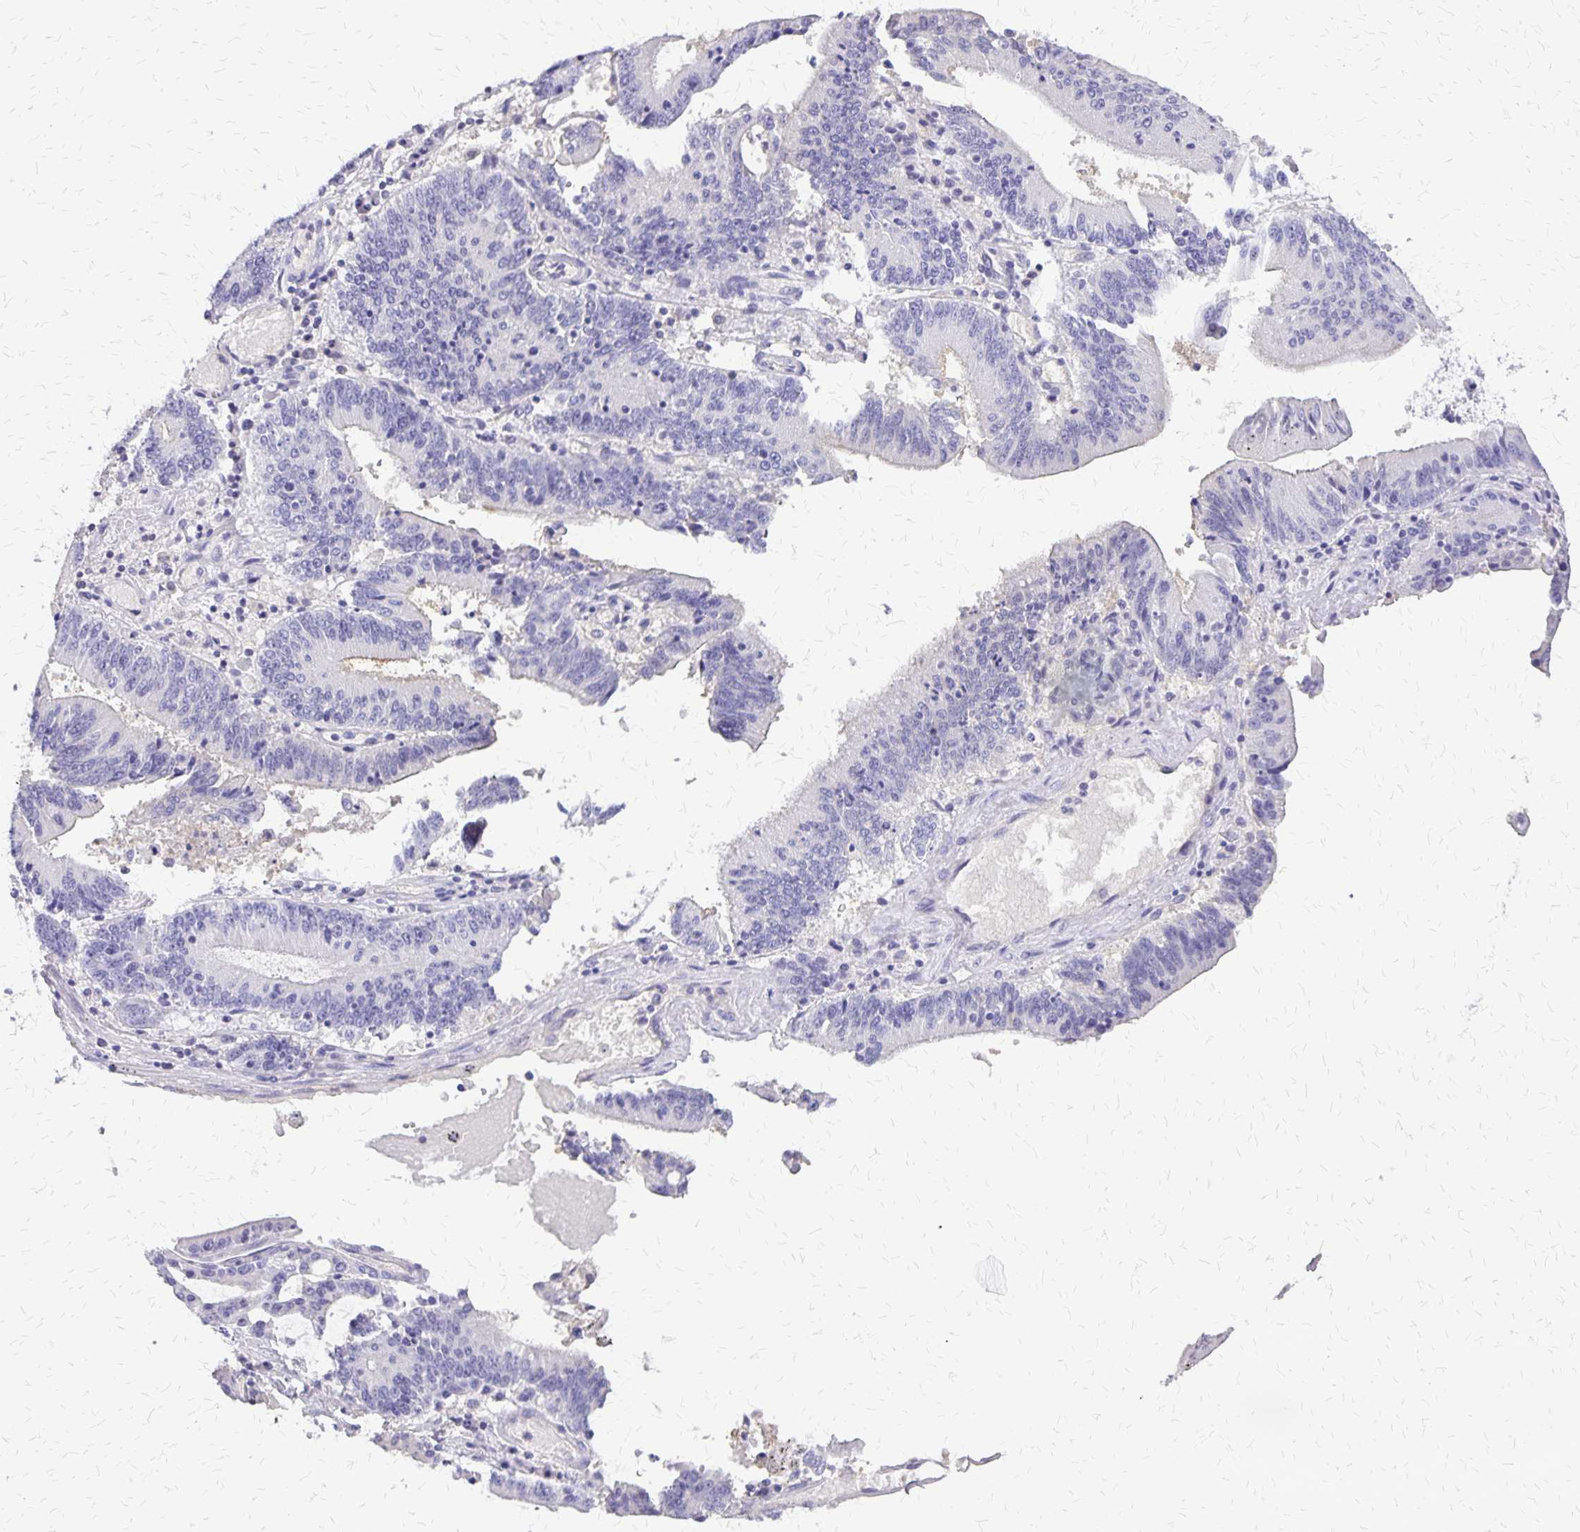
{"staining": {"intensity": "negative", "quantity": "none", "location": "none"}, "tissue": "stomach cancer", "cell_type": "Tumor cells", "image_type": "cancer", "snomed": [{"axis": "morphology", "description": "Adenocarcinoma, NOS"}, {"axis": "topography", "description": "Stomach, upper"}], "caption": "Protein analysis of stomach cancer (adenocarcinoma) reveals no significant expression in tumor cells.", "gene": "SI", "patient": {"sex": "male", "age": 68}}